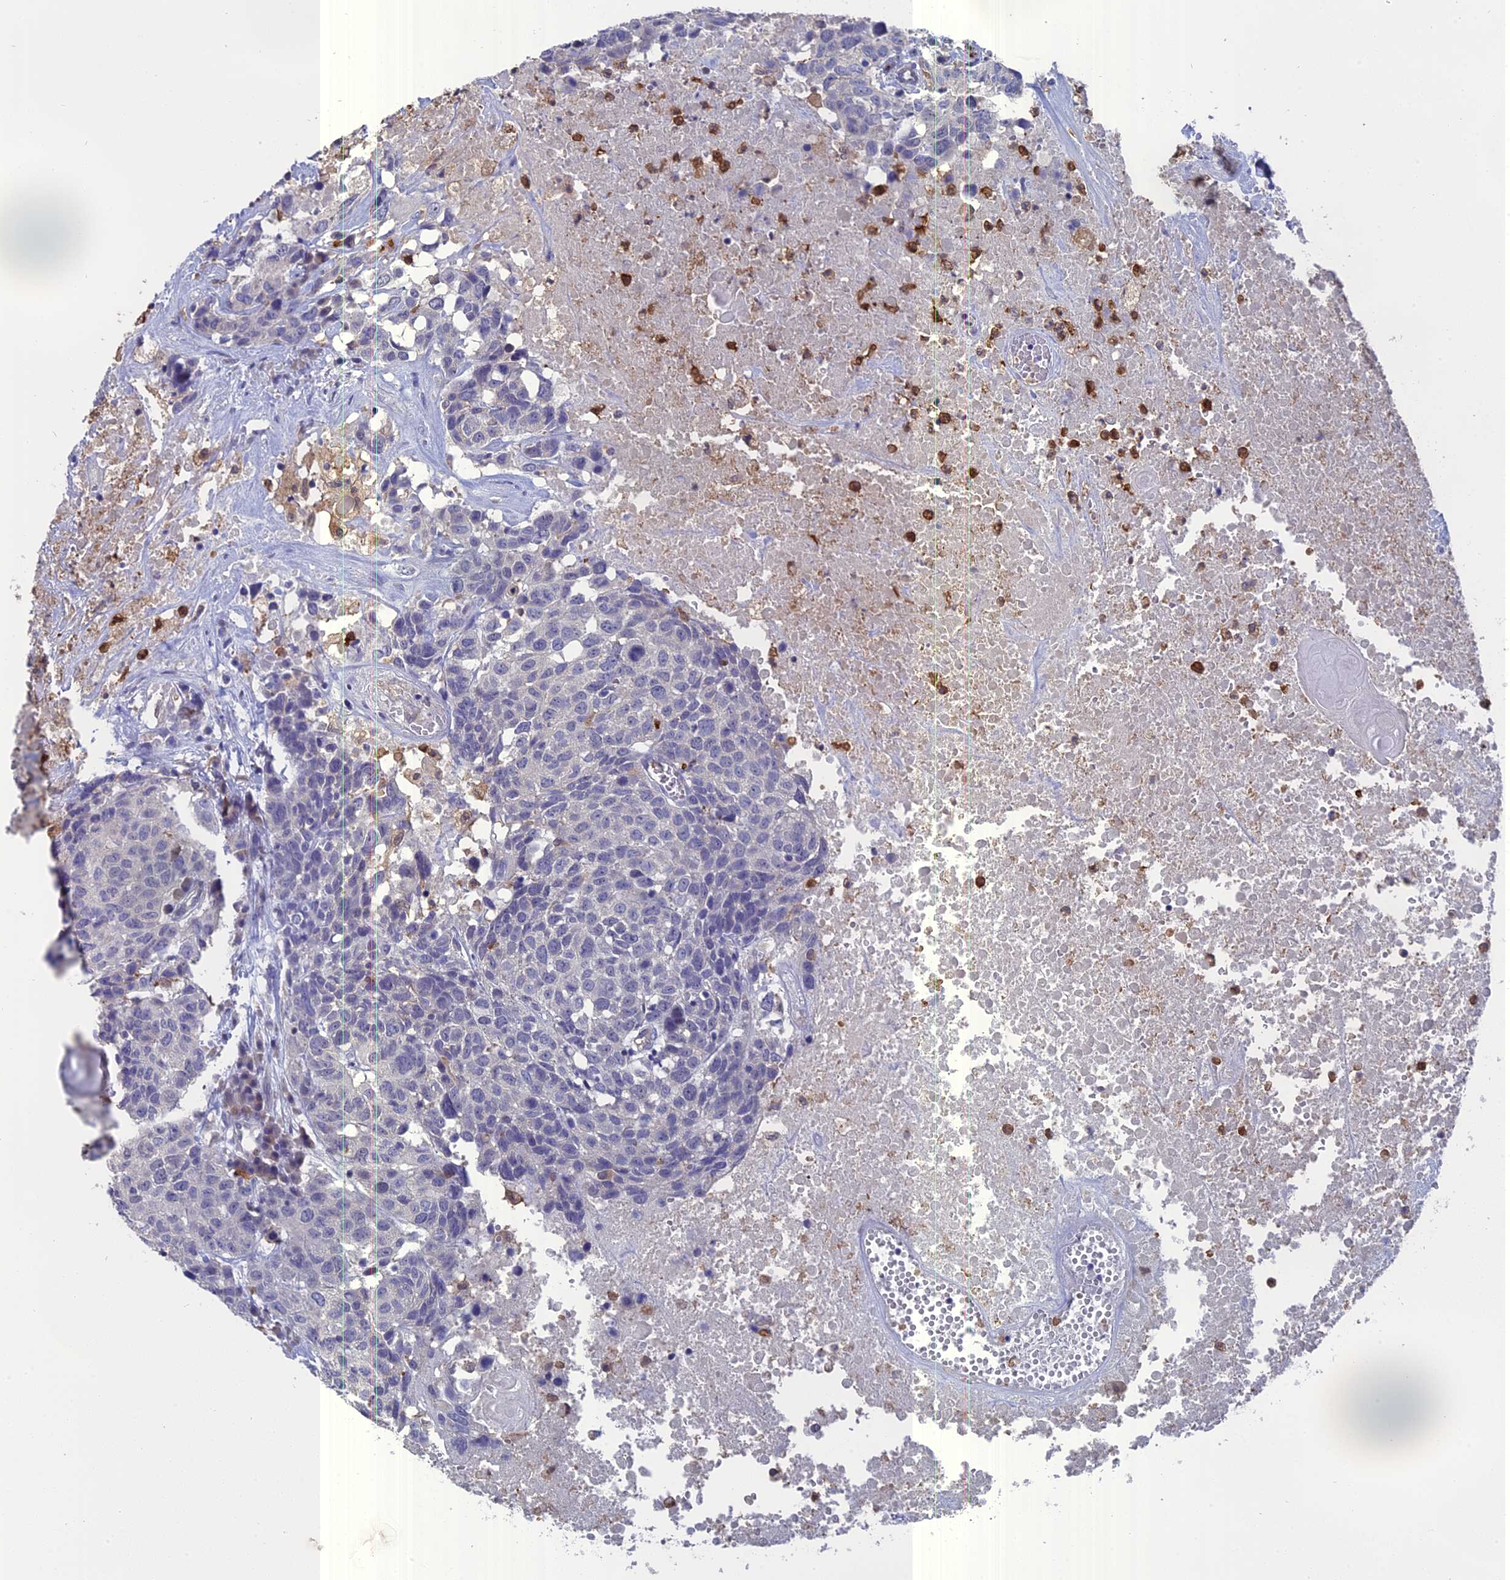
{"staining": {"intensity": "negative", "quantity": "none", "location": "none"}, "tissue": "head and neck cancer", "cell_type": "Tumor cells", "image_type": "cancer", "snomed": [{"axis": "morphology", "description": "Squamous cell carcinoma, NOS"}, {"axis": "topography", "description": "Head-Neck"}], "caption": "The IHC image has no significant expression in tumor cells of head and neck squamous cell carcinoma tissue. (DAB (3,3'-diaminobenzidine) immunohistochemistry visualized using brightfield microscopy, high magnification).", "gene": "NCF4", "patient": {"sex": "male", "age": 66}}